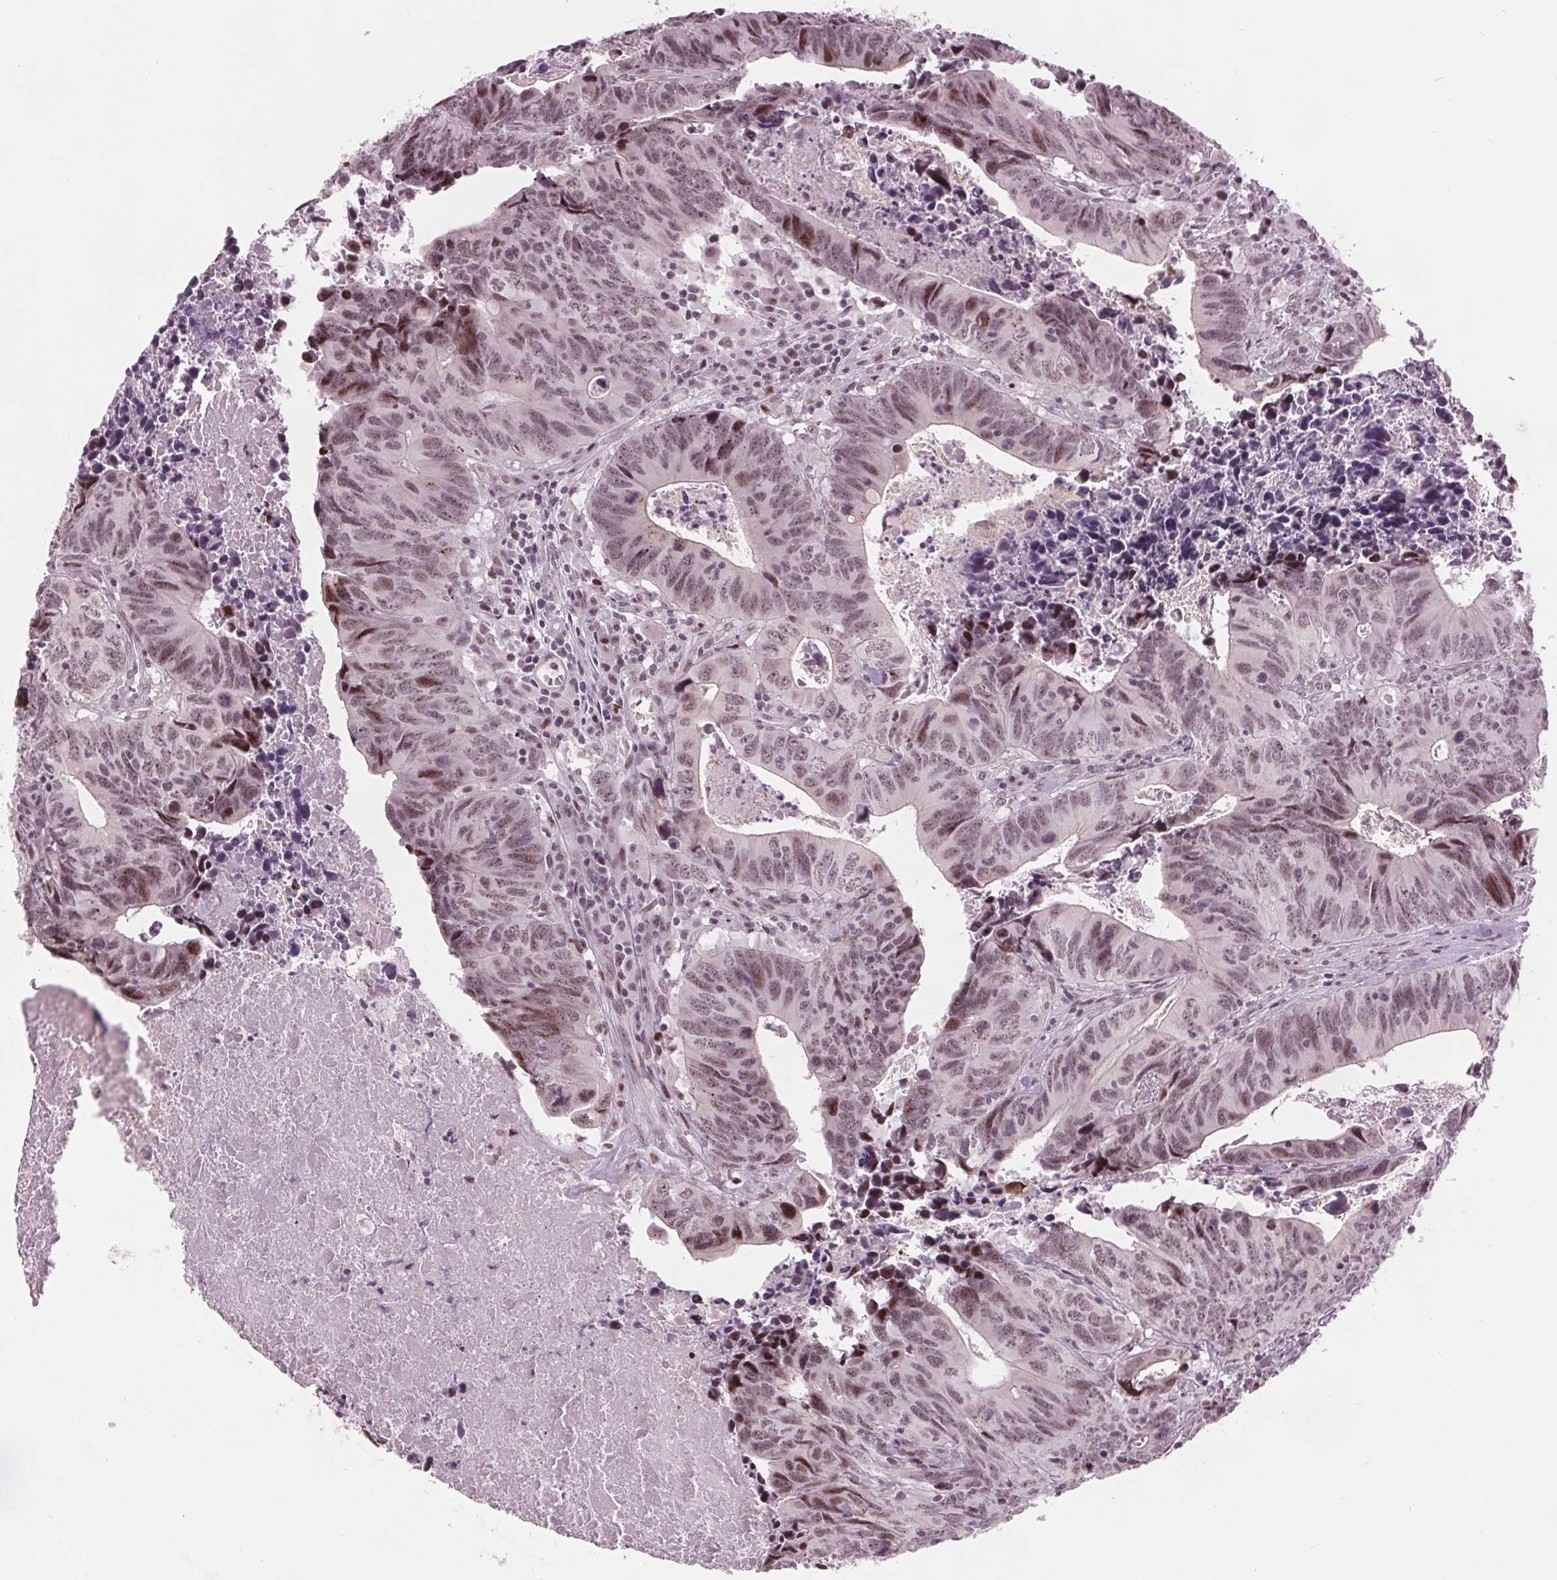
{"staining": {"intensity": "moderate", "quantity": ">75%", "location": "nuclear"}, "tissue": "colorectal cancer", "cell_type": "Tumor cells", "image_type": "cancer", "snomed": [{"axis": "morphology", "description": "Adenocarcinoma, NOS"}, {"axis": "topography", "description": "Colon"}], "caption": "The photomicrograph exhibits staining of colorectal cancer (adenocarcinoma), revealing moderate nuclear protein staining (brown color) within tumor cells.", "gene": "TTC34", "patient": {"sex": "female", "age": 82}}